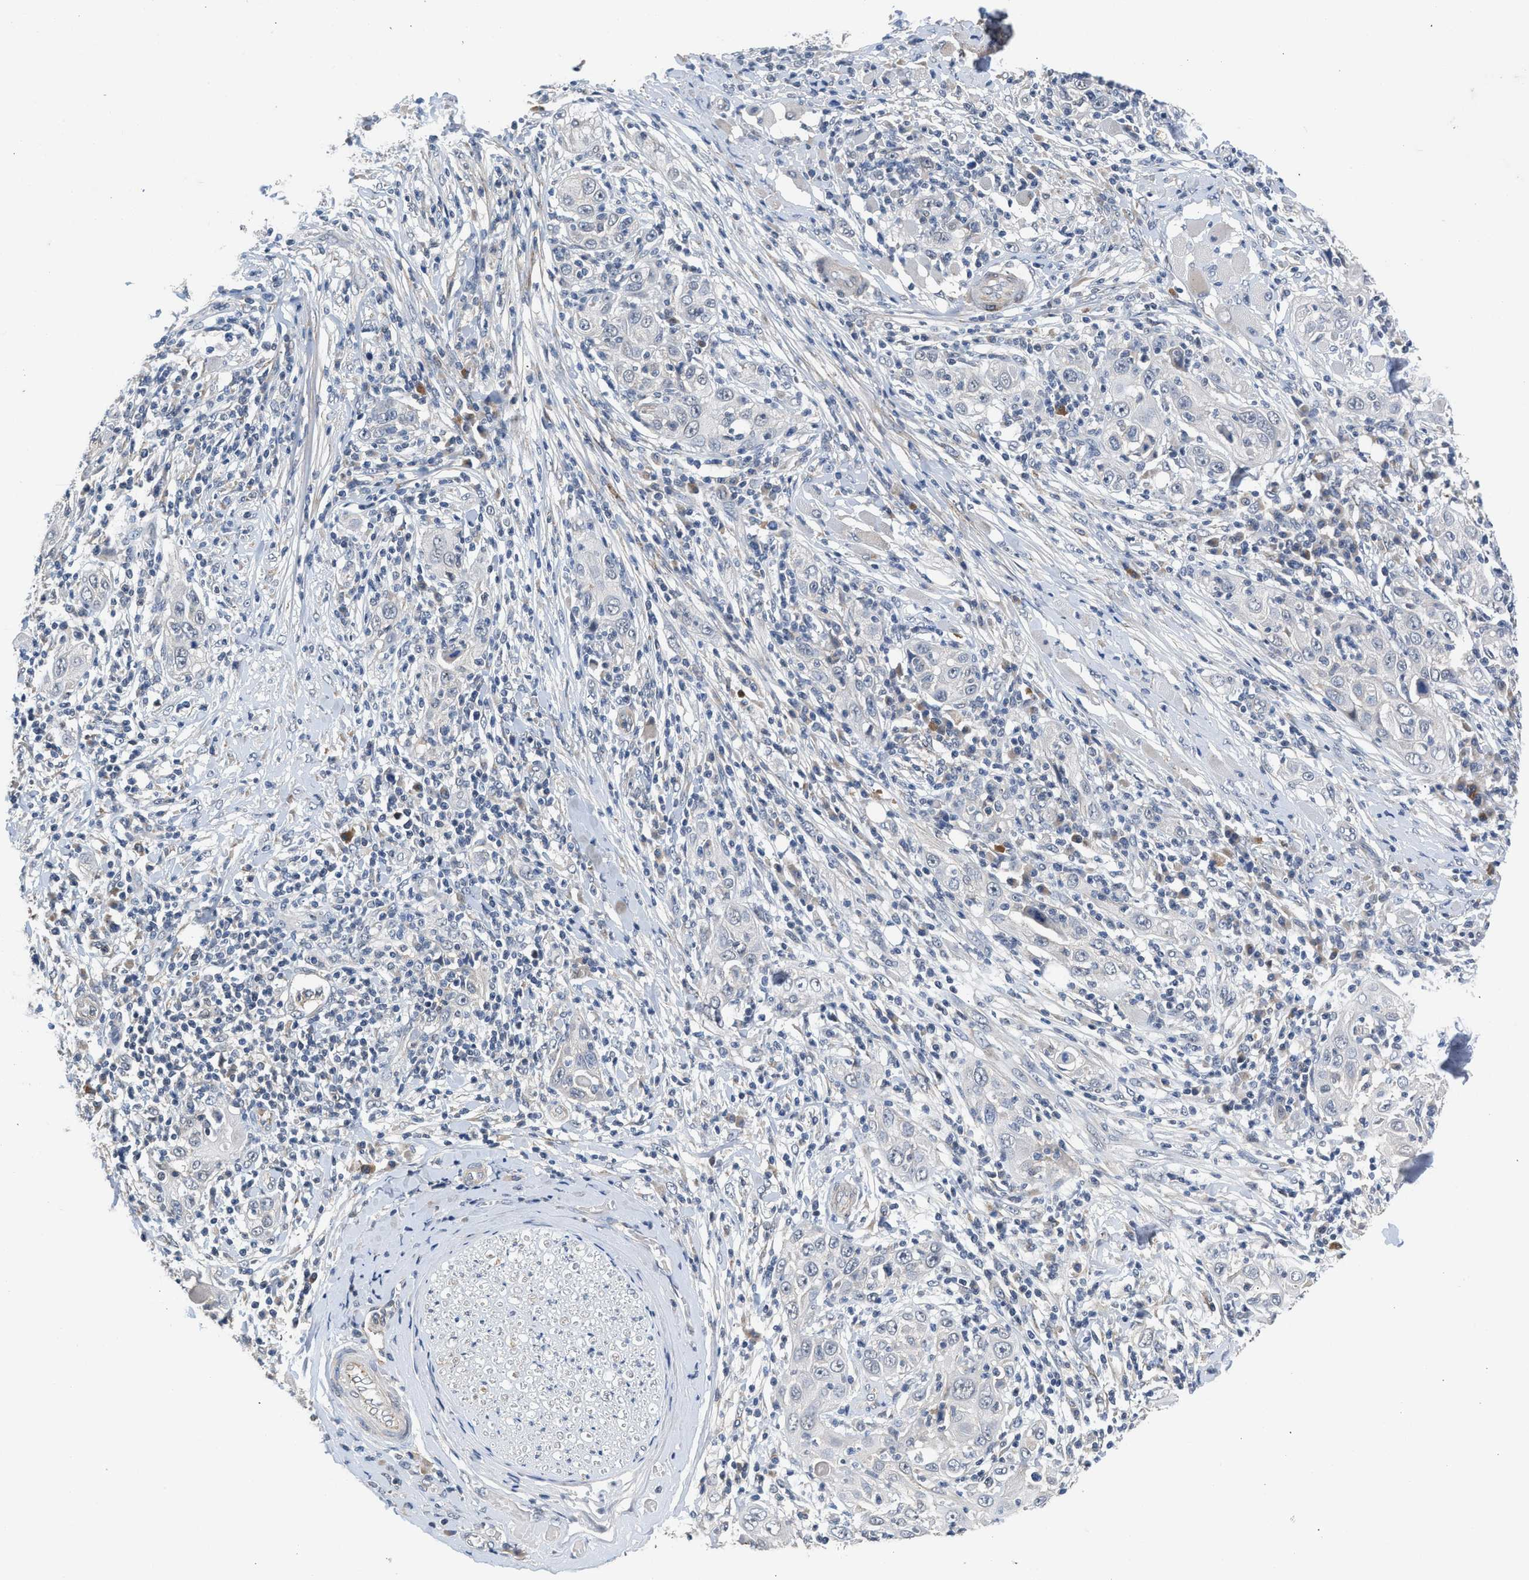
{"staining": {"intensity": "negative", "quantity": "none", "location": "none"}, "tissue": "skin cancer", "cell_type": "Tumor cells", "image_type": "cancer", "snomed": [{"axis": "morphology", "description": "Squamous cell carcinoma, NOS"}, {"axis": "topography", "description": "Skin"}], "caption": "A high-resolution photomicrograph shows immunohistochemistry staining of skin squamous cell carcinoma, which displays no significant staining in tumor cells.", "gene": "CSF3R", "patient": {"sex": "female", "age": 88}}